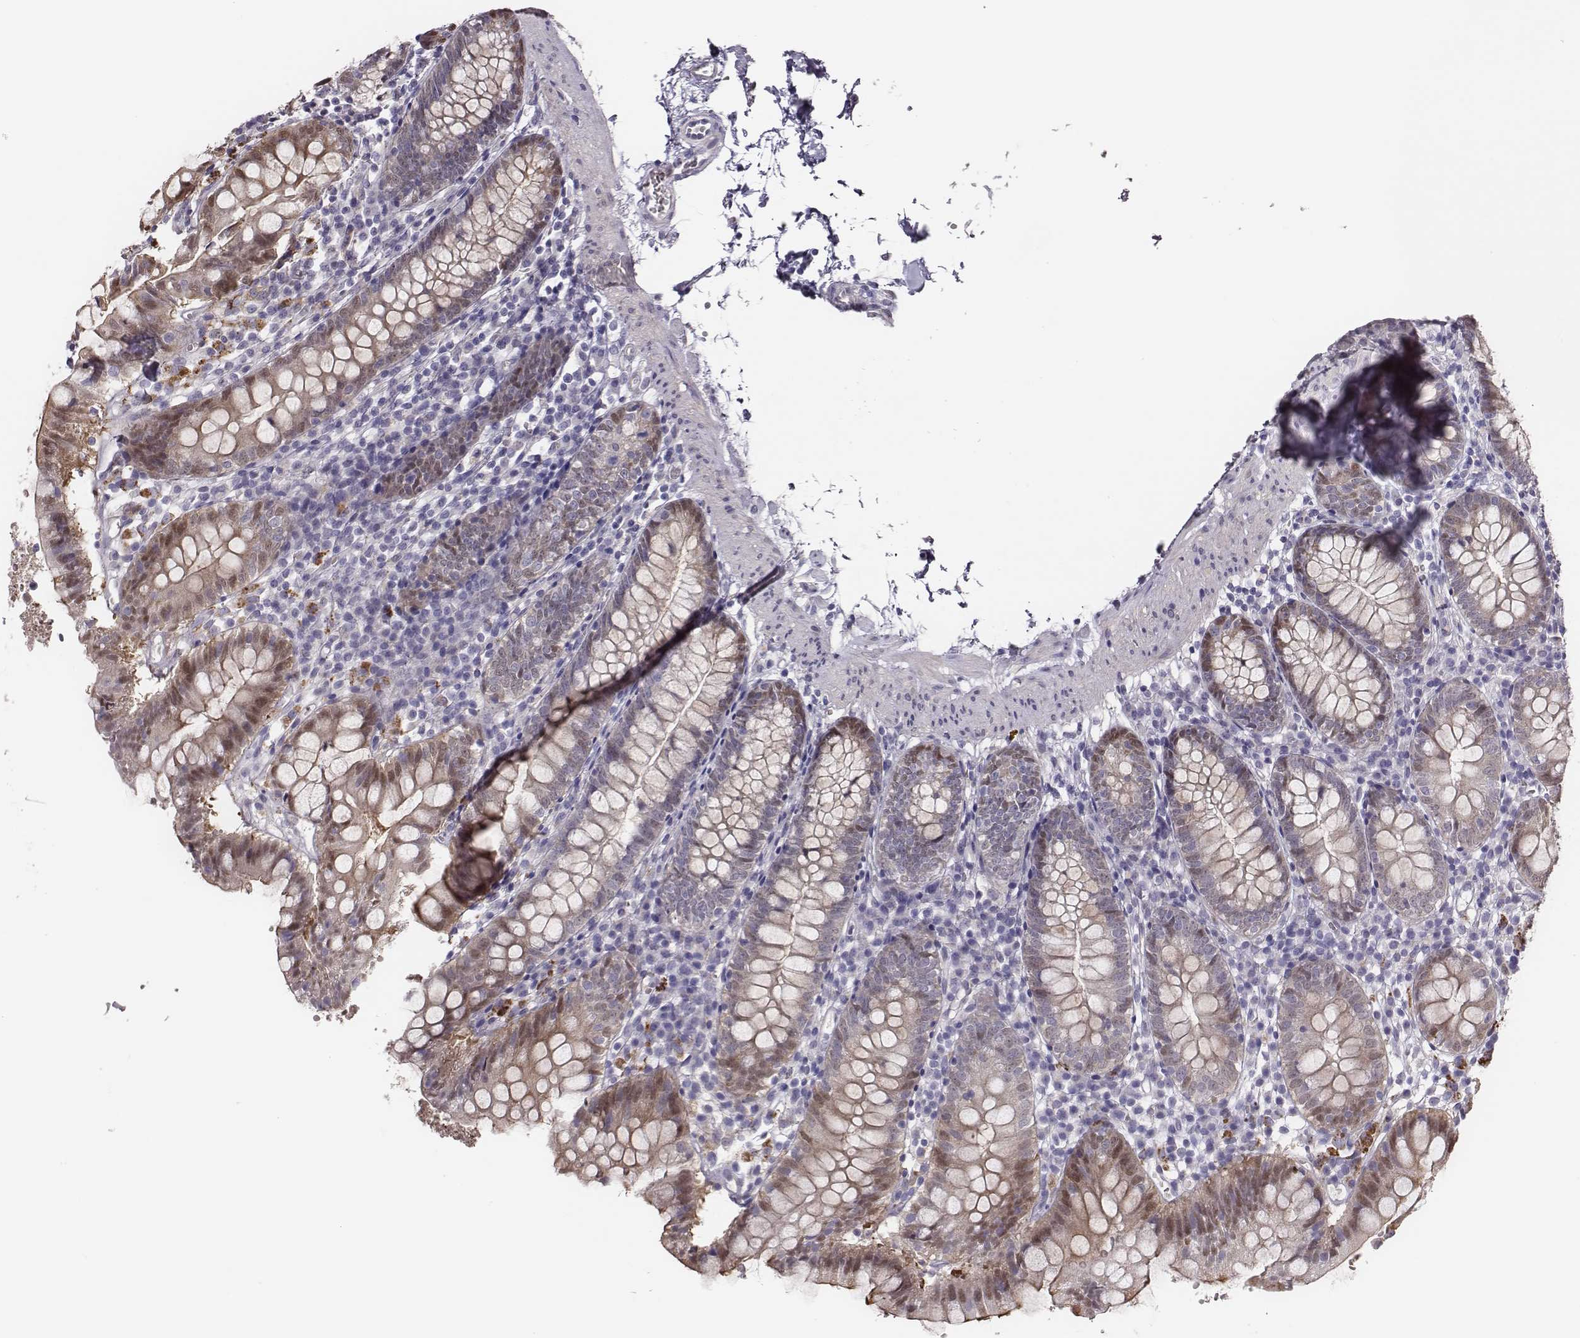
{"staining": {"intensity": "moderate", "quantity": "<25%", "location": "cytoplasmic/membranous,nuclear"}, "tissue": "small intestine", "cell_type": "Glandular cells", "image_type": "normal", "snomed": [{"axis": "morphology", "description": "Normal tissue, NOS"}, {"axis": "topography", "description": "Small intestine"}], "caption": "Normal small intestine was stained to show a protein in brown. There is low levels of moderate cytoplasmic/membranous,nuclear positivity in approximately <25% of glandular cells.", "gene": "SCML2", "patient": {"sex": "female", "age": 90}}